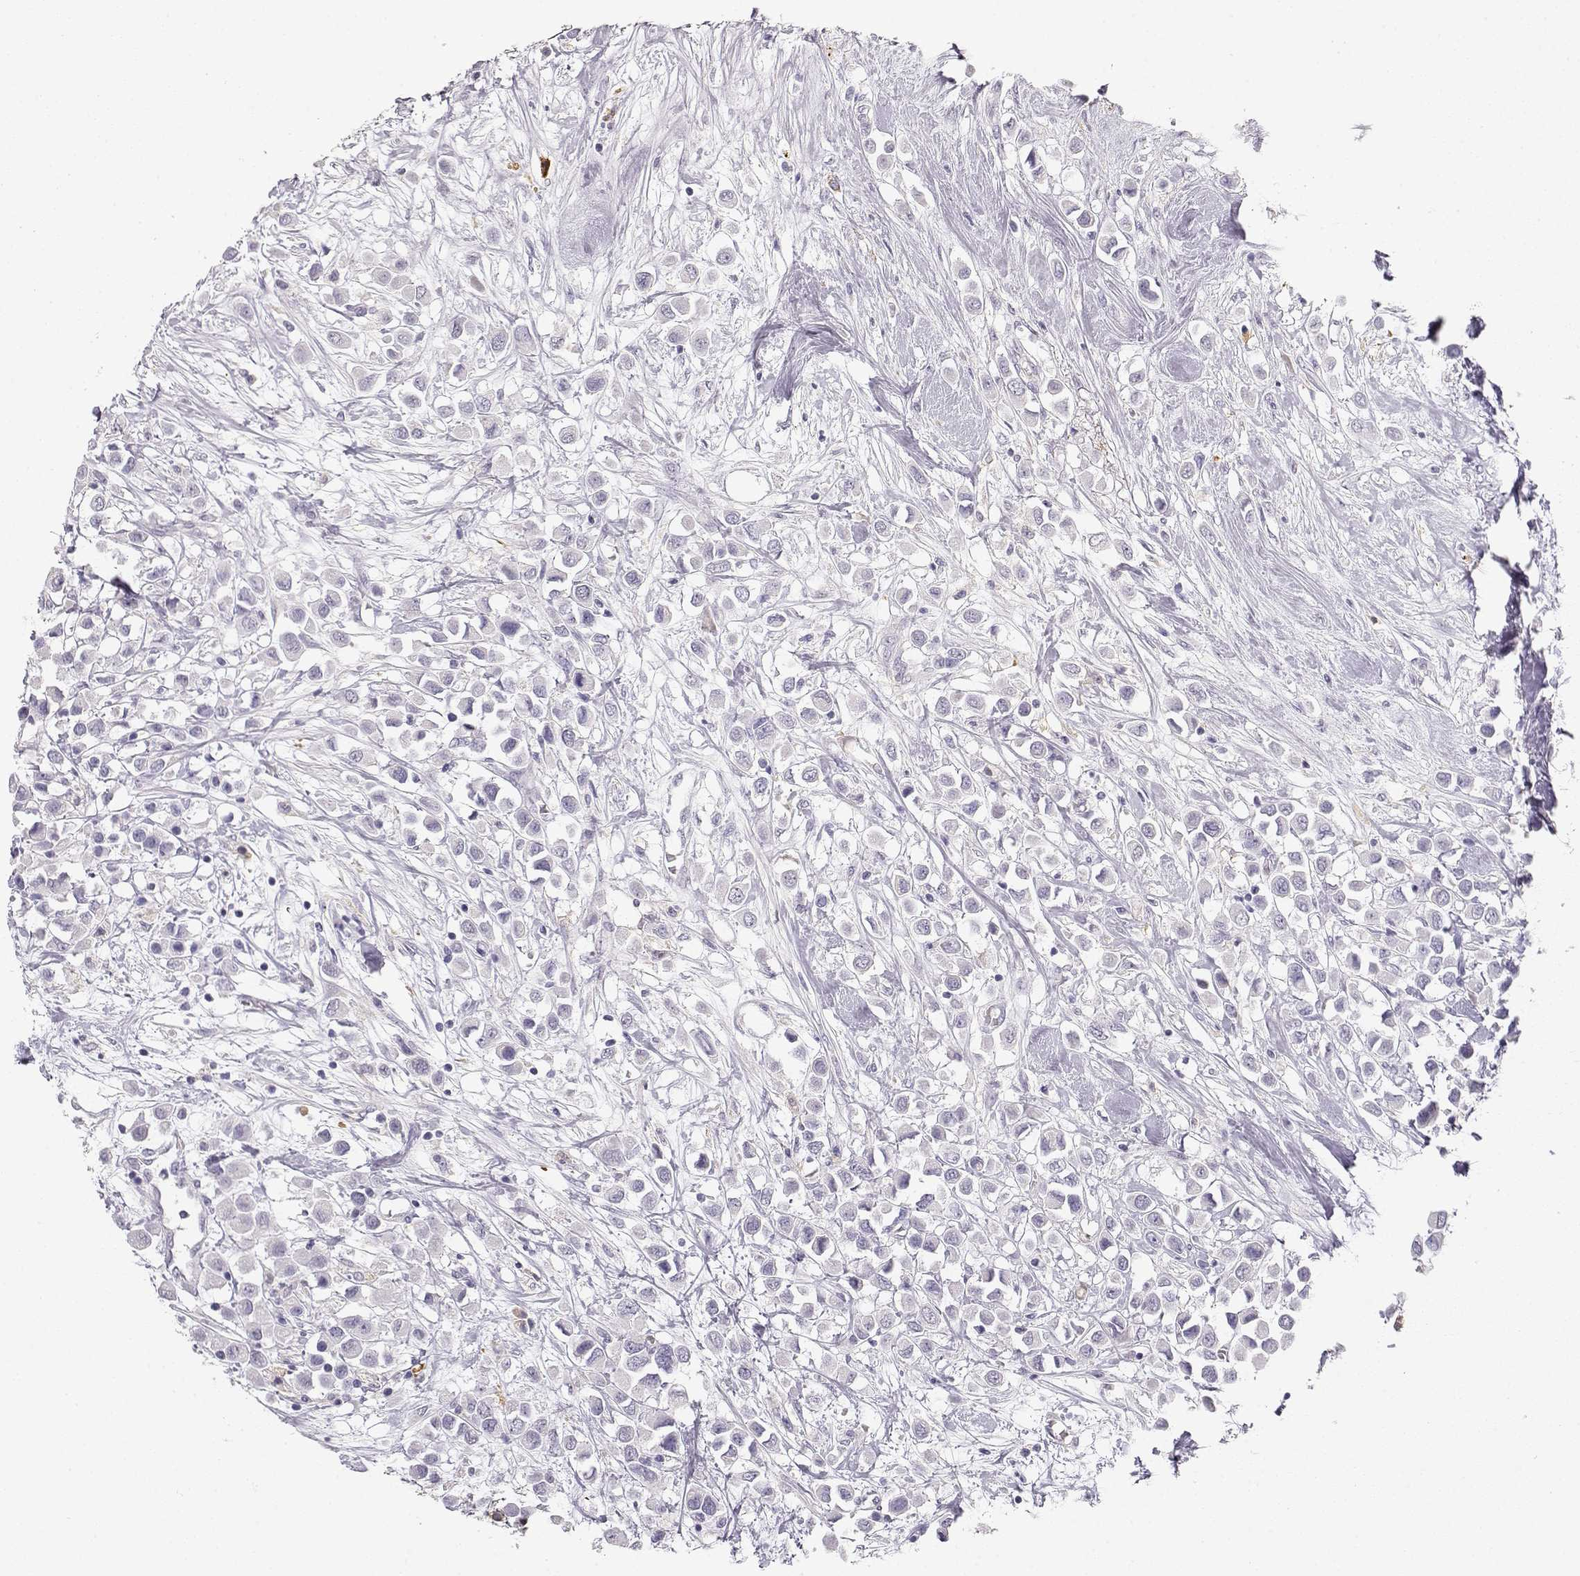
{"staining": {"intensity": "negative", "quantity": "none", "location": "none"}, "tissue": "breast cancer", "cell_type": "Tumor cells", "image_type": "cancer", "snomed": [{"axis": "morphology", "description": "Duct carcinoma"}, {"axis": "topography", "description": "Breast"}], "caption": "IHC micrograph of breast cancer stained for a protein (brown), which displays no staining in tumor cells.", "gene": "NUTM1", "patient": {"sex": "female", "age": 61}}